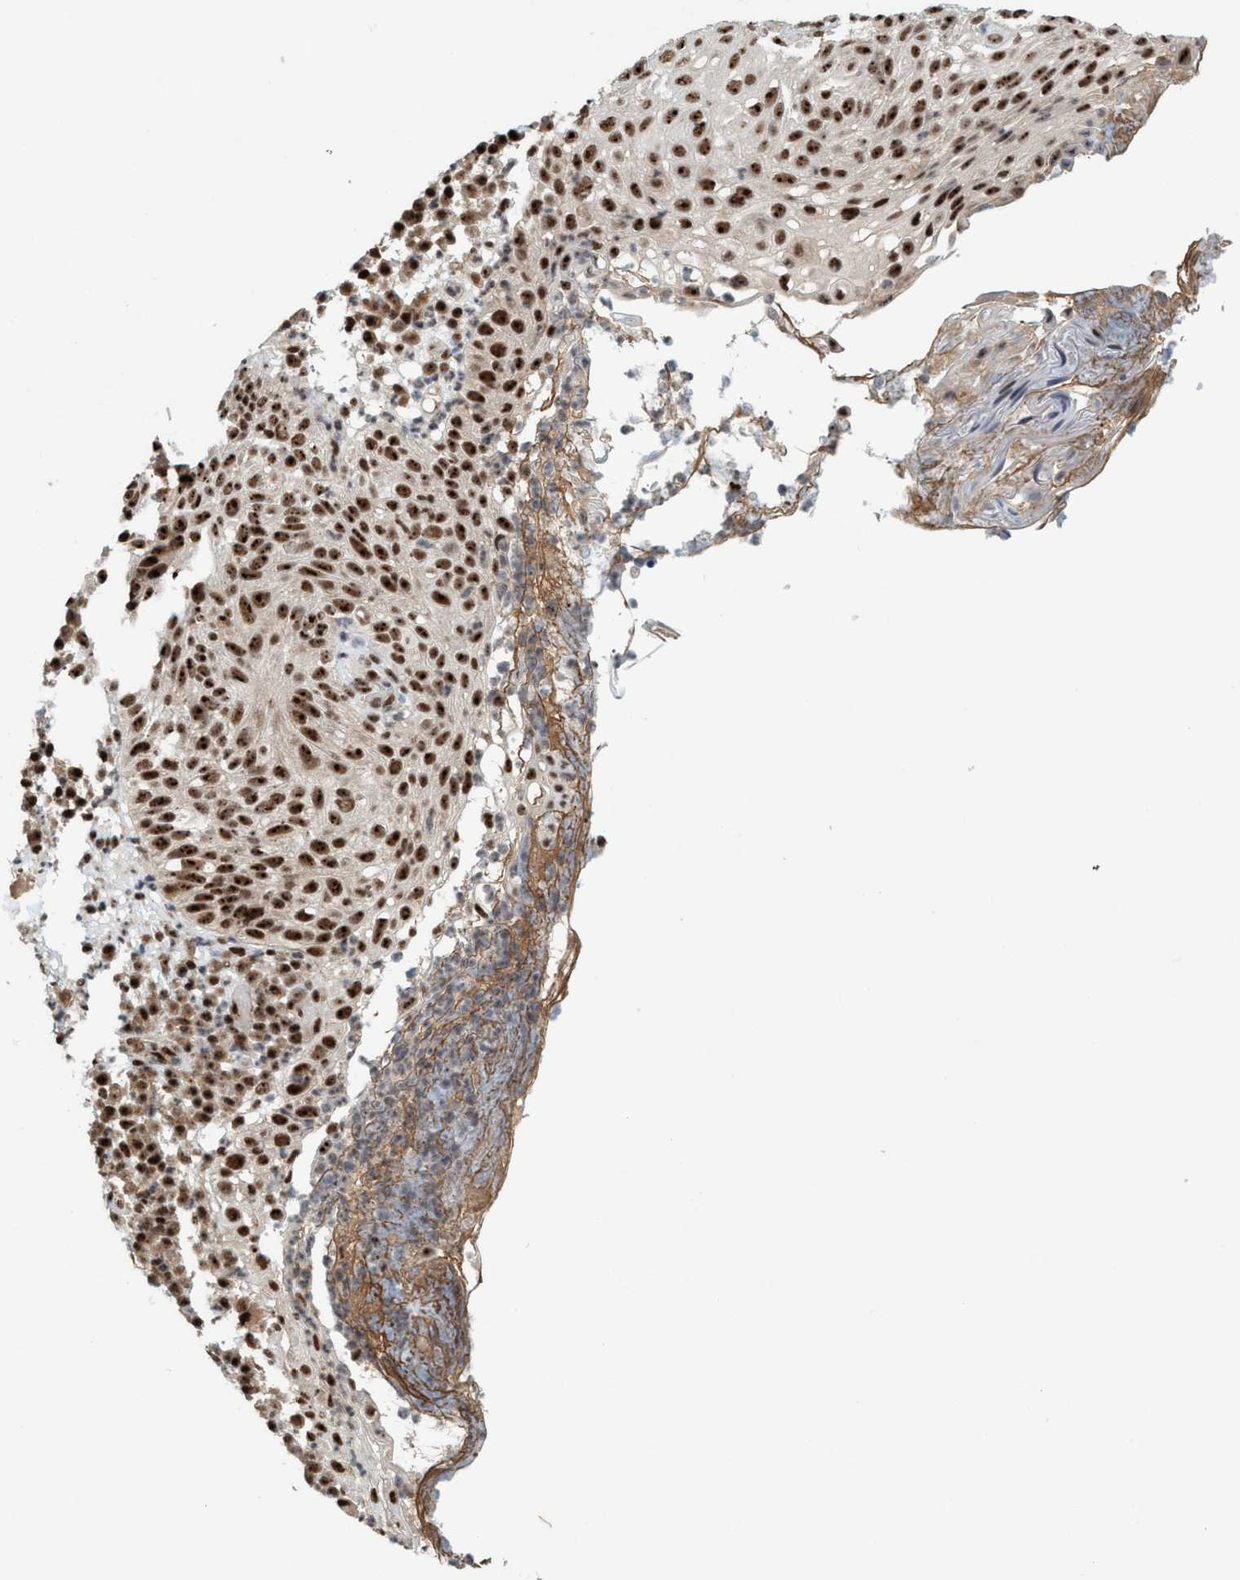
{"staining": {"intensity": "strong", "quantity": ">75%", "location": "nuclear"}, "tissue": "skin cancer", "cell_type": "Tumor cells", "image_type": "cancer", "snomed": [{"axis": "morphology", "description": "Squamous cell carcinoma in situ, NOS"}, {"axis": "morphology", "description": "Squamous cell carcinoma, NOS"}, {"axis": "topography", "description": "Skin"}], "caption": "Approximately >75% of tumor cells in skin cancer exhibit strong nuclear protein positivity as visualized by brown immunohistochemical staining.", "gene": "SMCR8", "patient": {"sex": "male", "age": 93}}